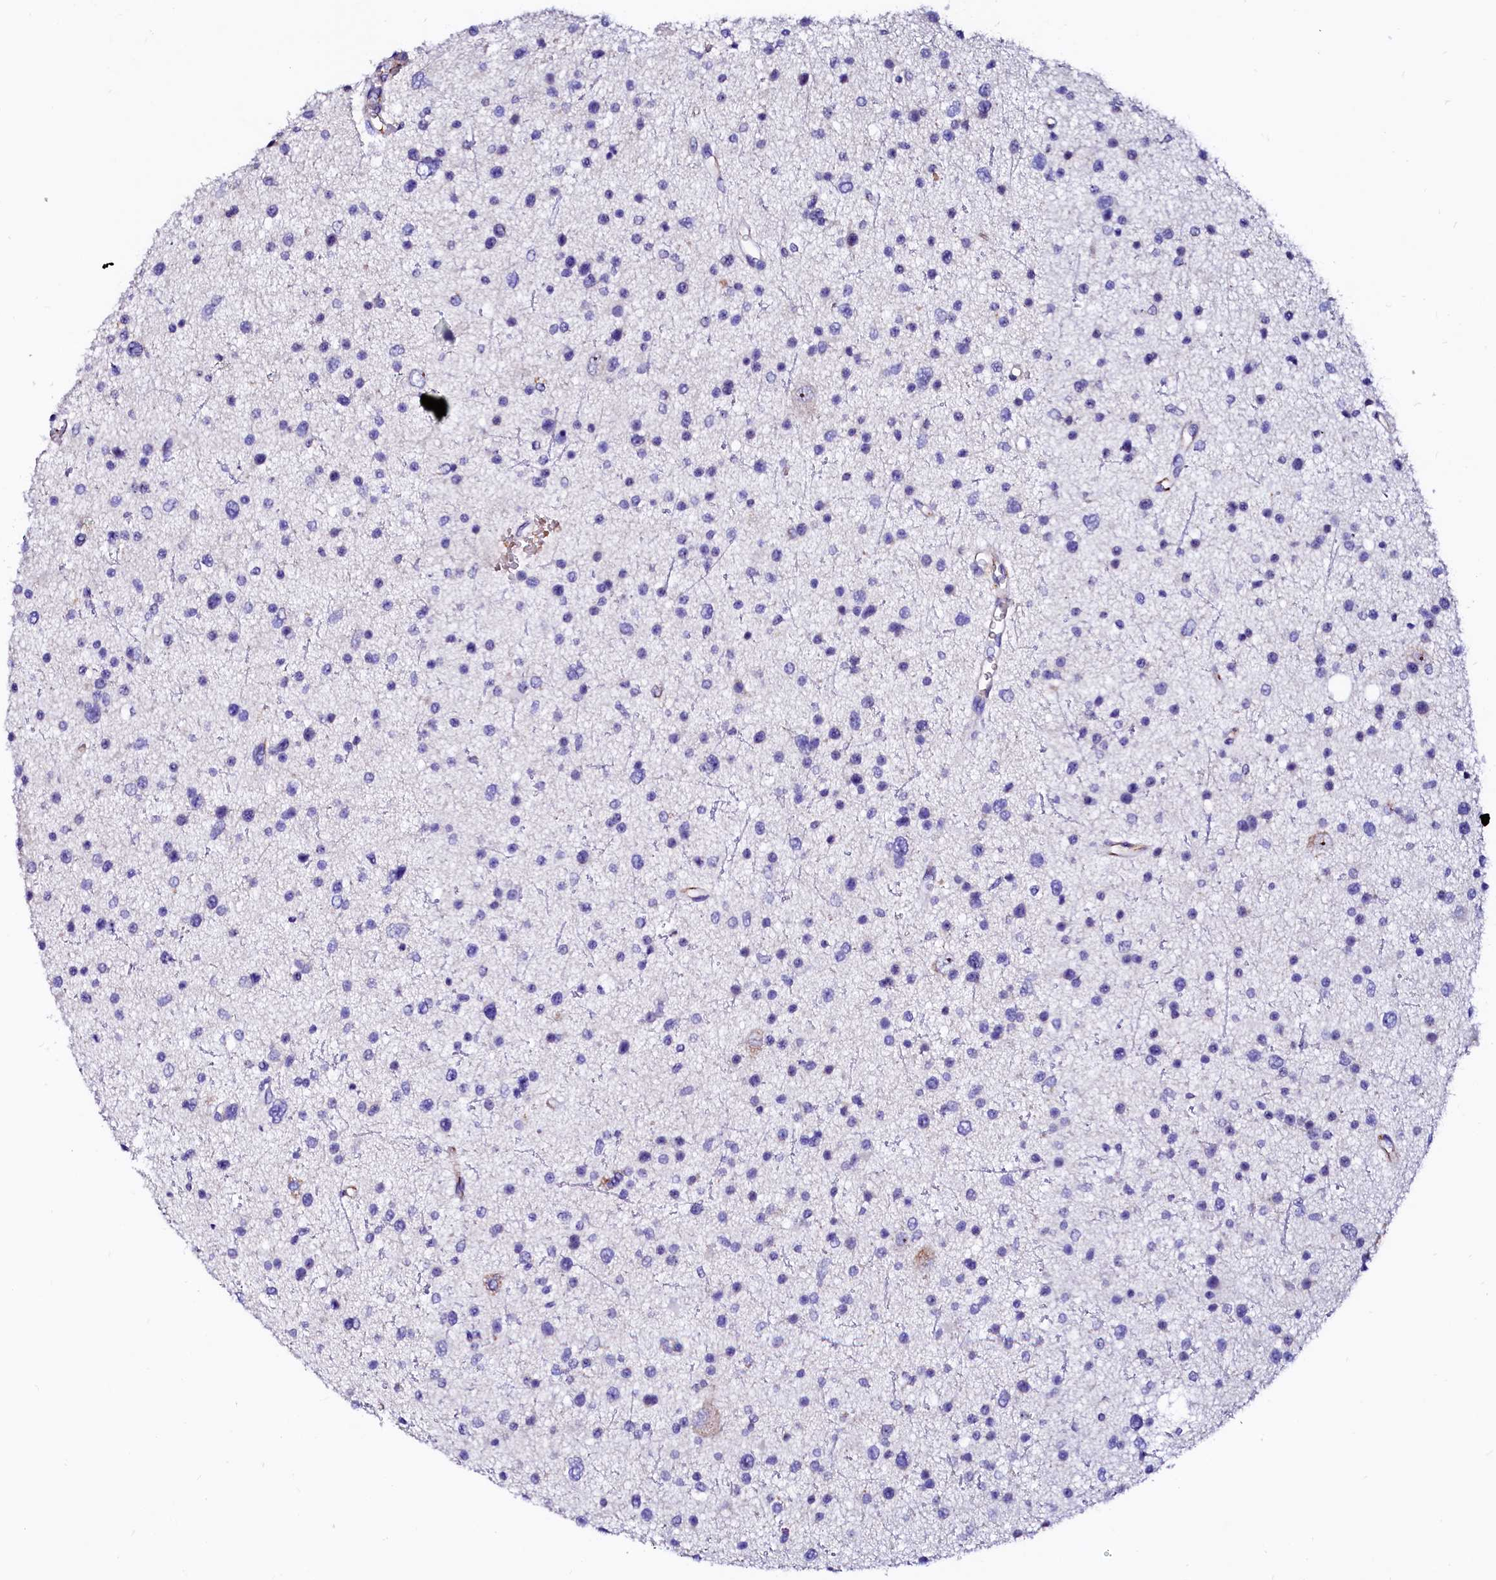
{"staining": {"intensity": "negative", "quantity": "none", "location": "none"}, "tissue": "glioma", "cell_type": "Tumor cells", "image_type": "cancer", "snomed": [{"axis": "morphology", "description": "Glioma, malignant, Low grade"}, {"axis": "topography", "description": "Brain"}], "caption": "Immunohistochemistry of glioma shows no positivity in tumor cells.", "gene": "RAB27A", "patient": {"sex": "female", "age": 37}}